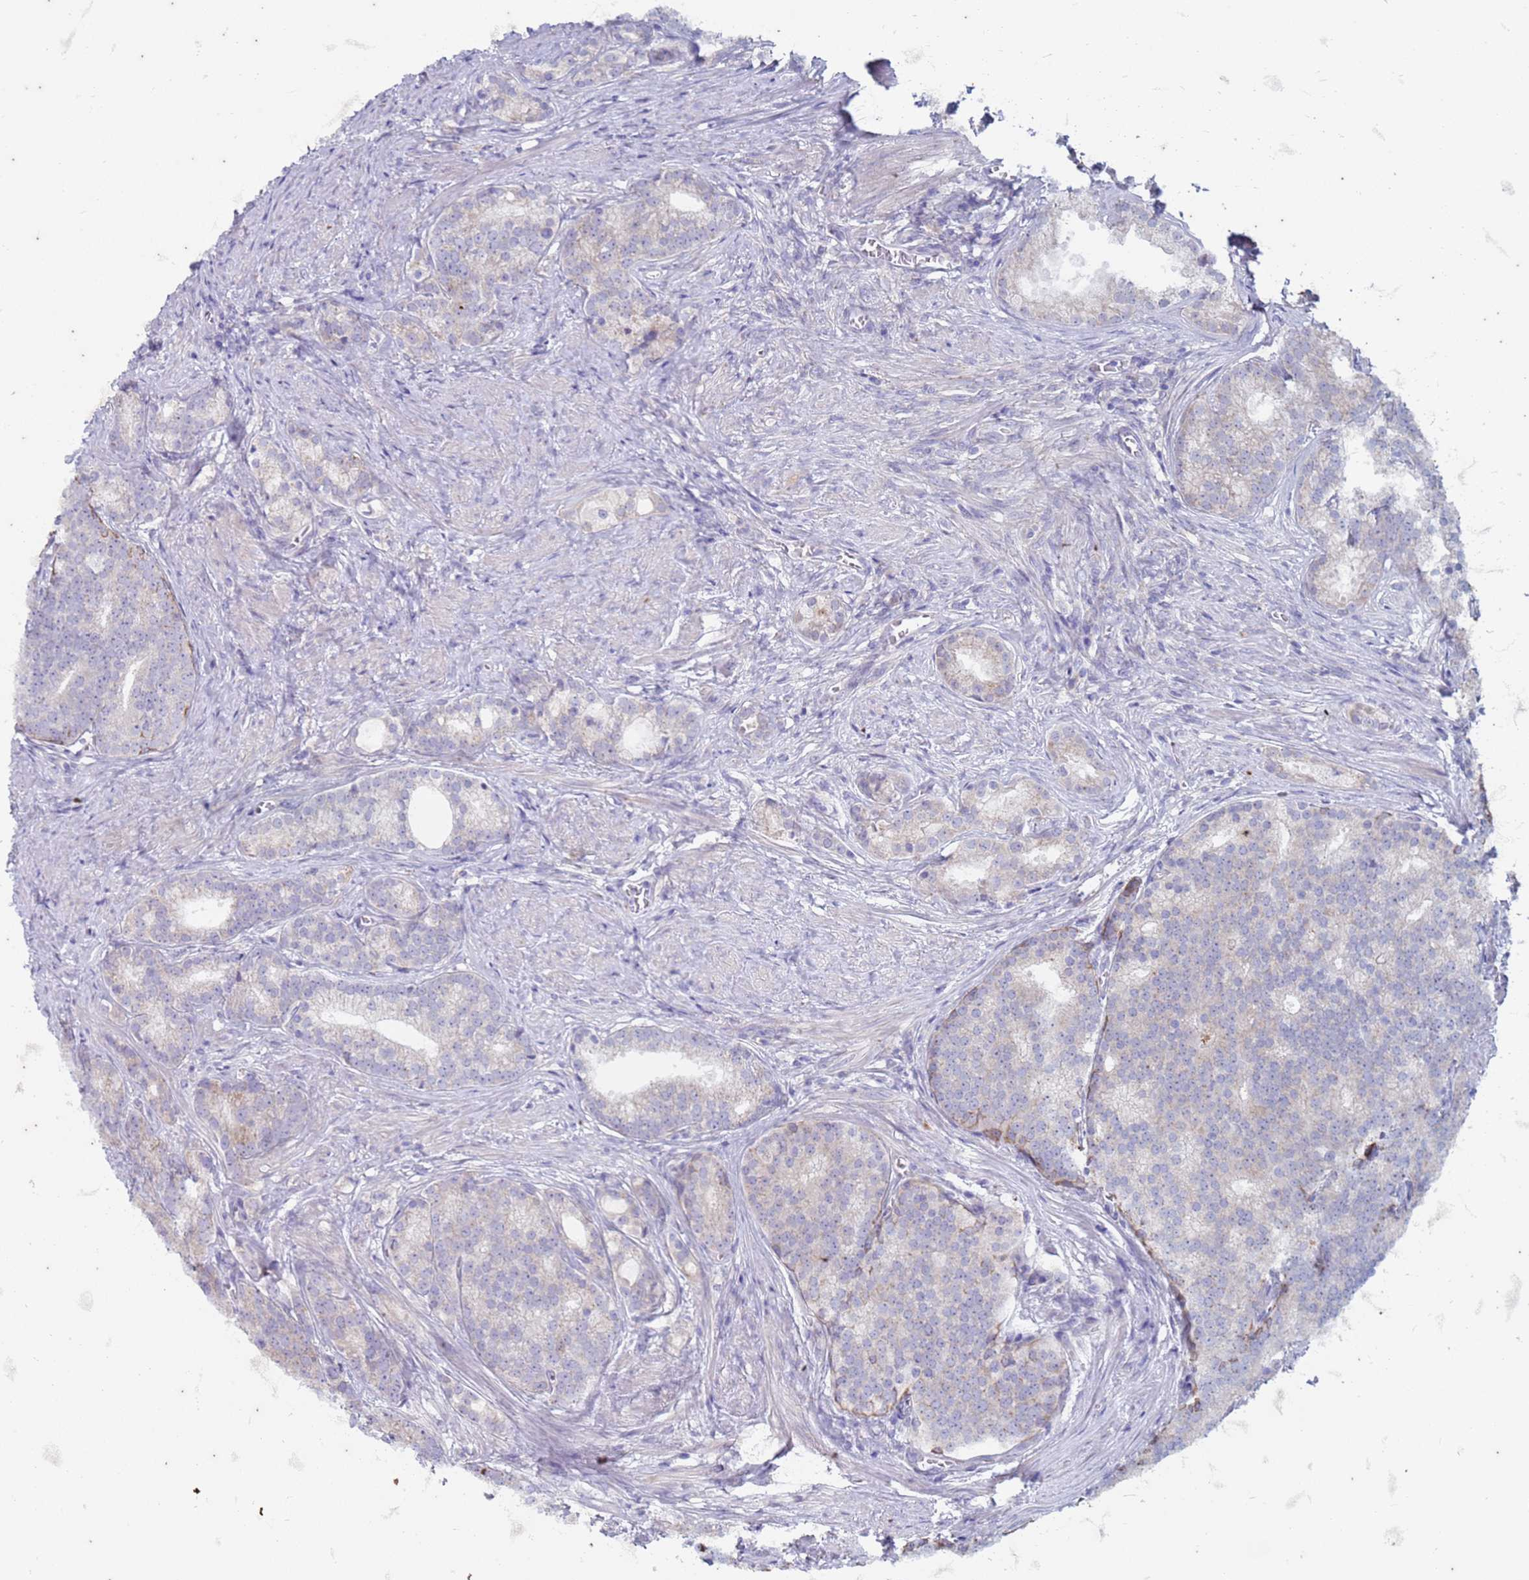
{"staining": {"intensity": "negative", "quantity": "none", "location": "none"}, "tissue": "prostate cancer", "cell_type": "Tumor cells", "image_type": "cancer", "snomed": [{"axis": "morphology", "description": "Adenocarcinoma, Low grade"}, {"axis": "topography", "description": "Prostate"}], "caption": "This is an immunohistochemistry (IHC) image of low-grade adenocarcinoma (prostate). There is no expression in tumor cells.", "gene": "SUCO", "patient": {"sex": "male", "age": 71}}